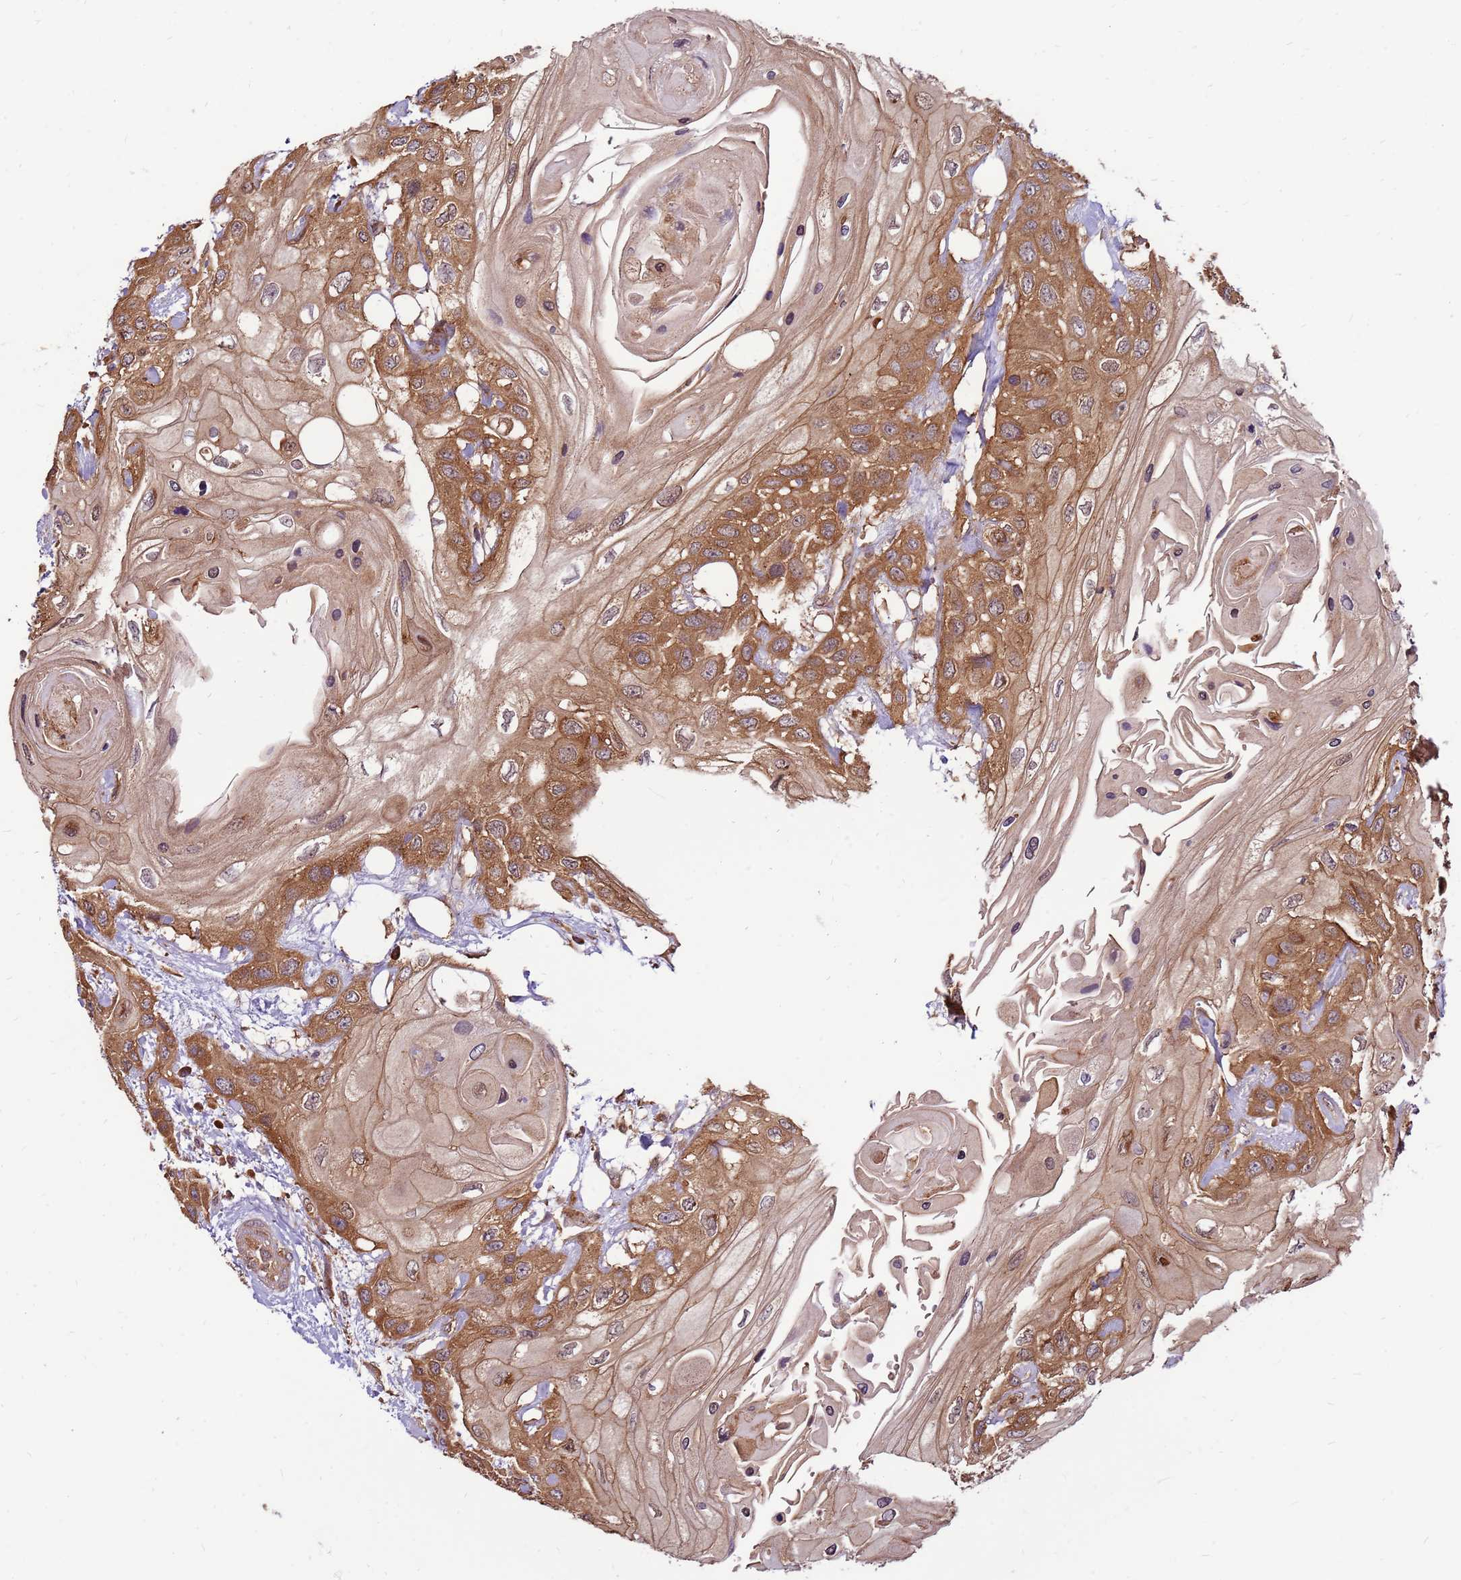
{"staining": {"intensity": "moderate", "quantity": ">75%", "location": "cytoplasmic/membranous"}, "tissue": "head and neck cancer", "cell_type": "Tumor cells", "image_type": "cancer", "snomed": [{"axis": "morphology", "description": "Squamous cell carcinoma, NOS"}, {"axis": "topography", "description": "Head-Neck"}], "caption": "The immunohistochemical stain labels moderate cytoplasmic/membranous positivity in tumor cells of squamous cell carcinoma (head and neck) tissue.", "gene": "SLC44A5", "patient": {"sex": "female", "age": 43}}